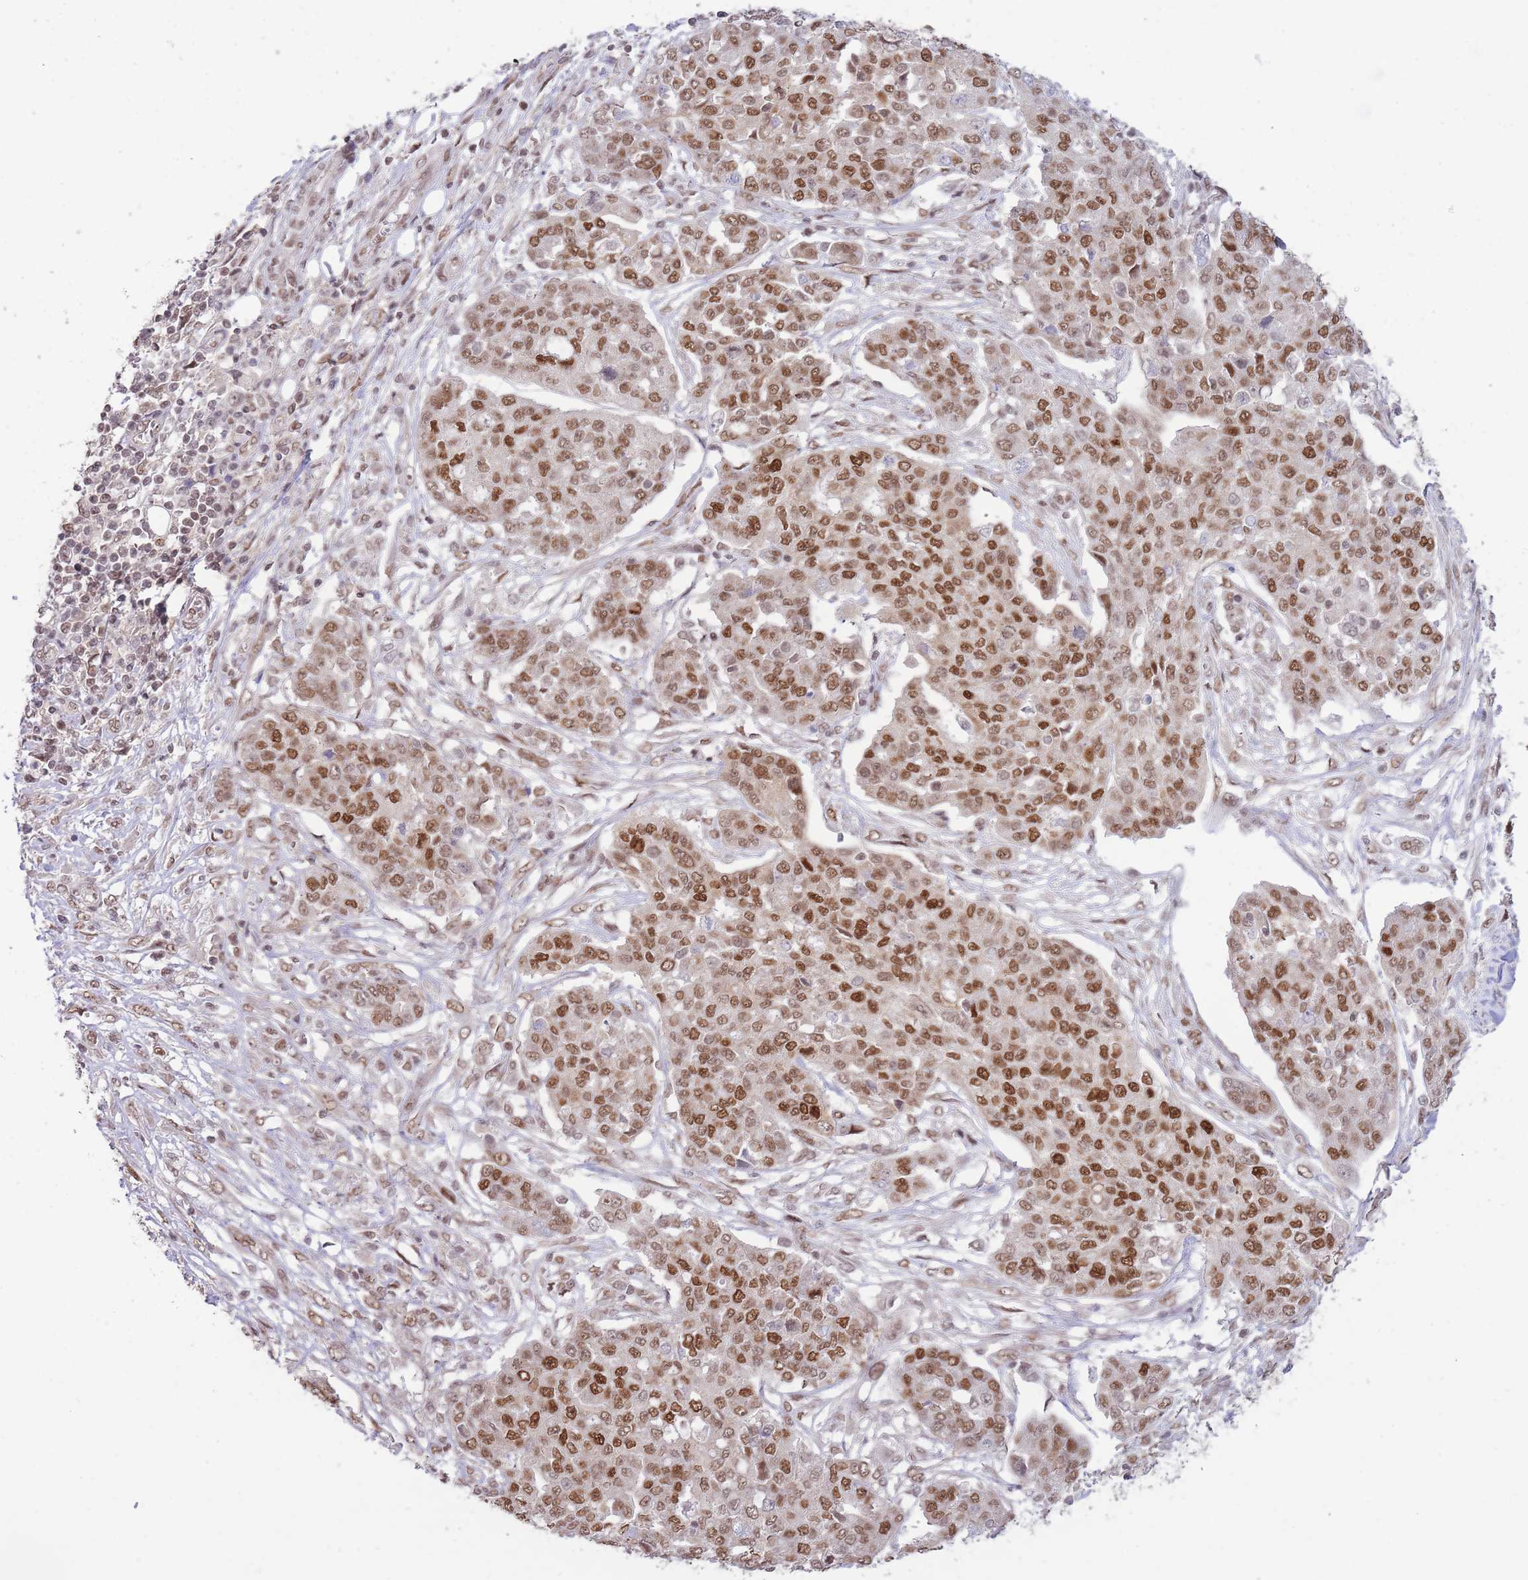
{"staining": {"intensity": "moderate", "quantity": ">75%", "location": "nuclear"}, "tissue": "ovarian cancer", "cell_type": "Tumor cells", "image_type": "cancer", "snomed": [{"axis": "morphology", "description": "Cystadenocarcinoma, serous, NOS"}, {"axis": "topography", "description": "Soft tissue"}, {"axis": "topography", "description": "Ovary"}], "caption": "An IHC histopathology image of neoplastic tissue is shown. Protein staining in brown shows moderate nuclear positivity in serous cystadenocarcinoma (ovarian) within tumor cells.", "gene": "CARD8", "patient": {"sex": "female", "age": 57}}